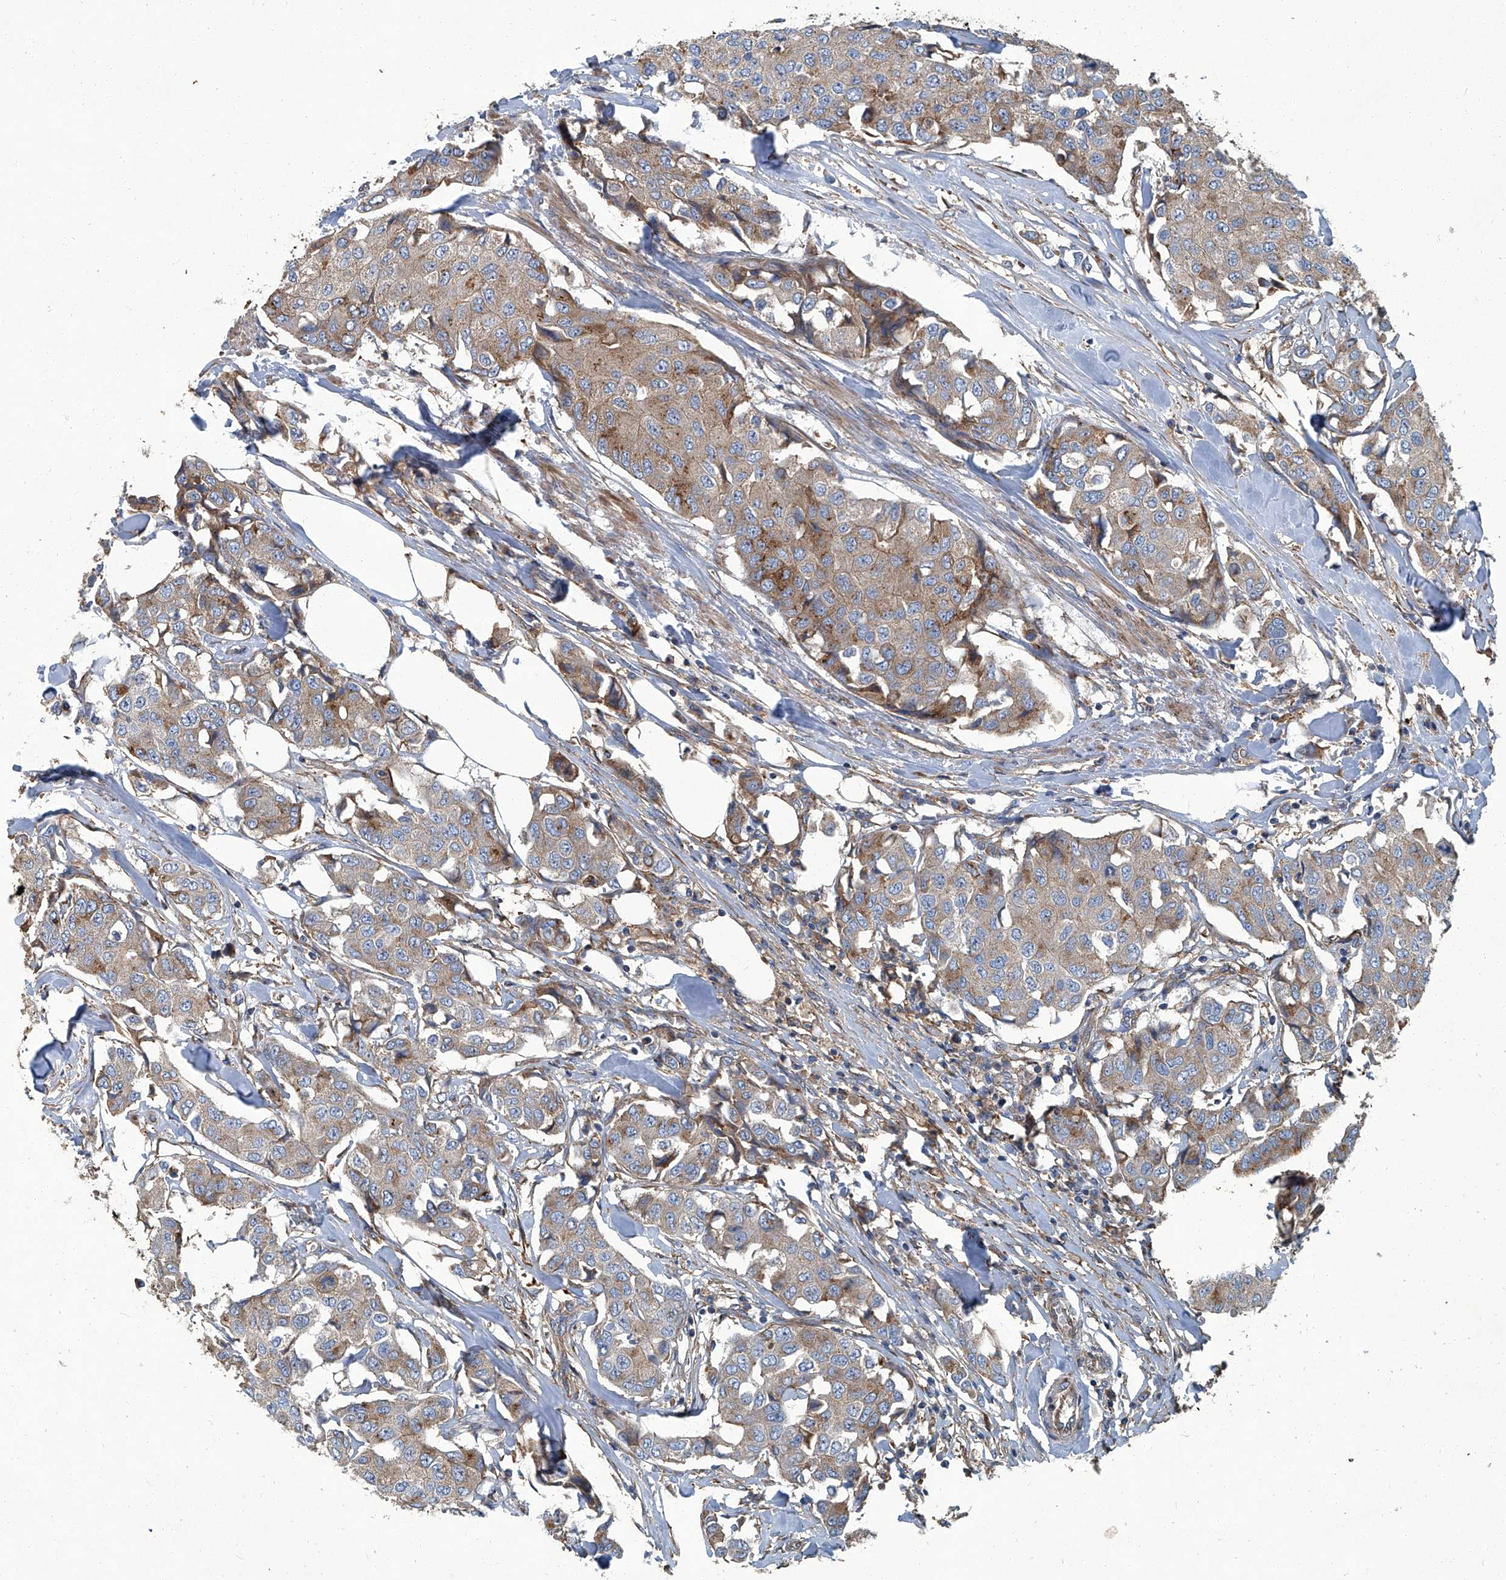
{"staining": {"intensity": "weak", "quantity": "25%-75%", "location": "cytoplasmic/membranous"}, "tissue": "breast cancer", "cell_type": "Tumor cells", "image_type": "cancer", "snomed": [{"axis": "morphology", "description": "Duct carcinoma"}, {"axis": "topography", "description": "Breast"}], "caption": "Immunohistochemical staining of breast intraductal carcinoma reveals low levels of weak cytoplasmic/membranous expression in approximately 25%-75% of tumor cells.", "gene": "PIGH", "patient": {"sex": "female", "age": 80}}